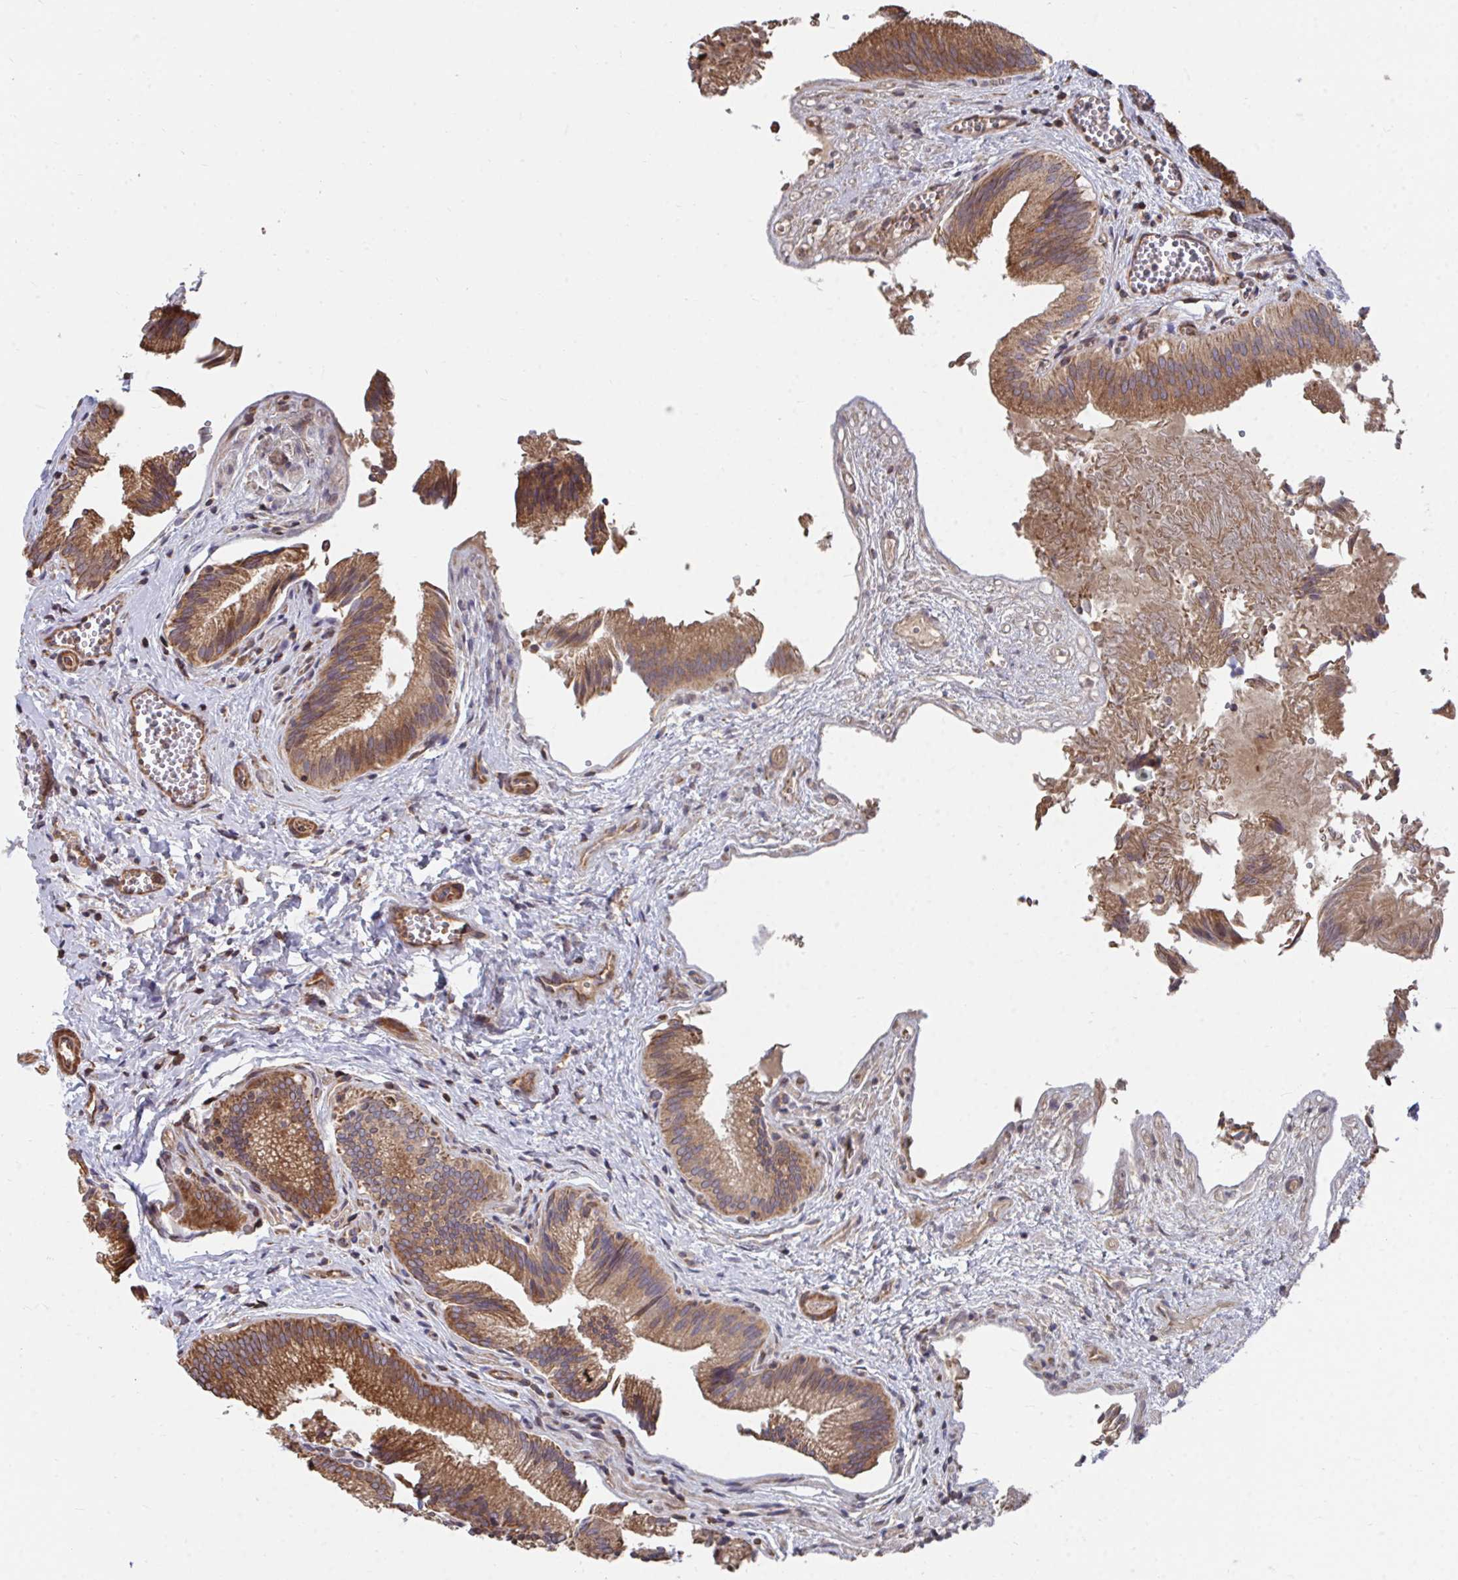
{"staining": {"intensity": "strong", "quantity": ">75%", "location": "cytoplasmic/membranous"}, "tissue": "gallbladder", "cell_type": "Glandular cells", "image_type": "normal", "snomed": [{"axis": "morphology", "description": "Normal tissue, NOS"}, {"axis": "topography", "description": "Gallbladder"}], "caption": "Glandular cells display strong cytoplasmic/membranous positivity in about >75% of cells in unremarkable gallbladder.", "gene": "FAM89A", "patient": {"sex": "male", "age": 17}}